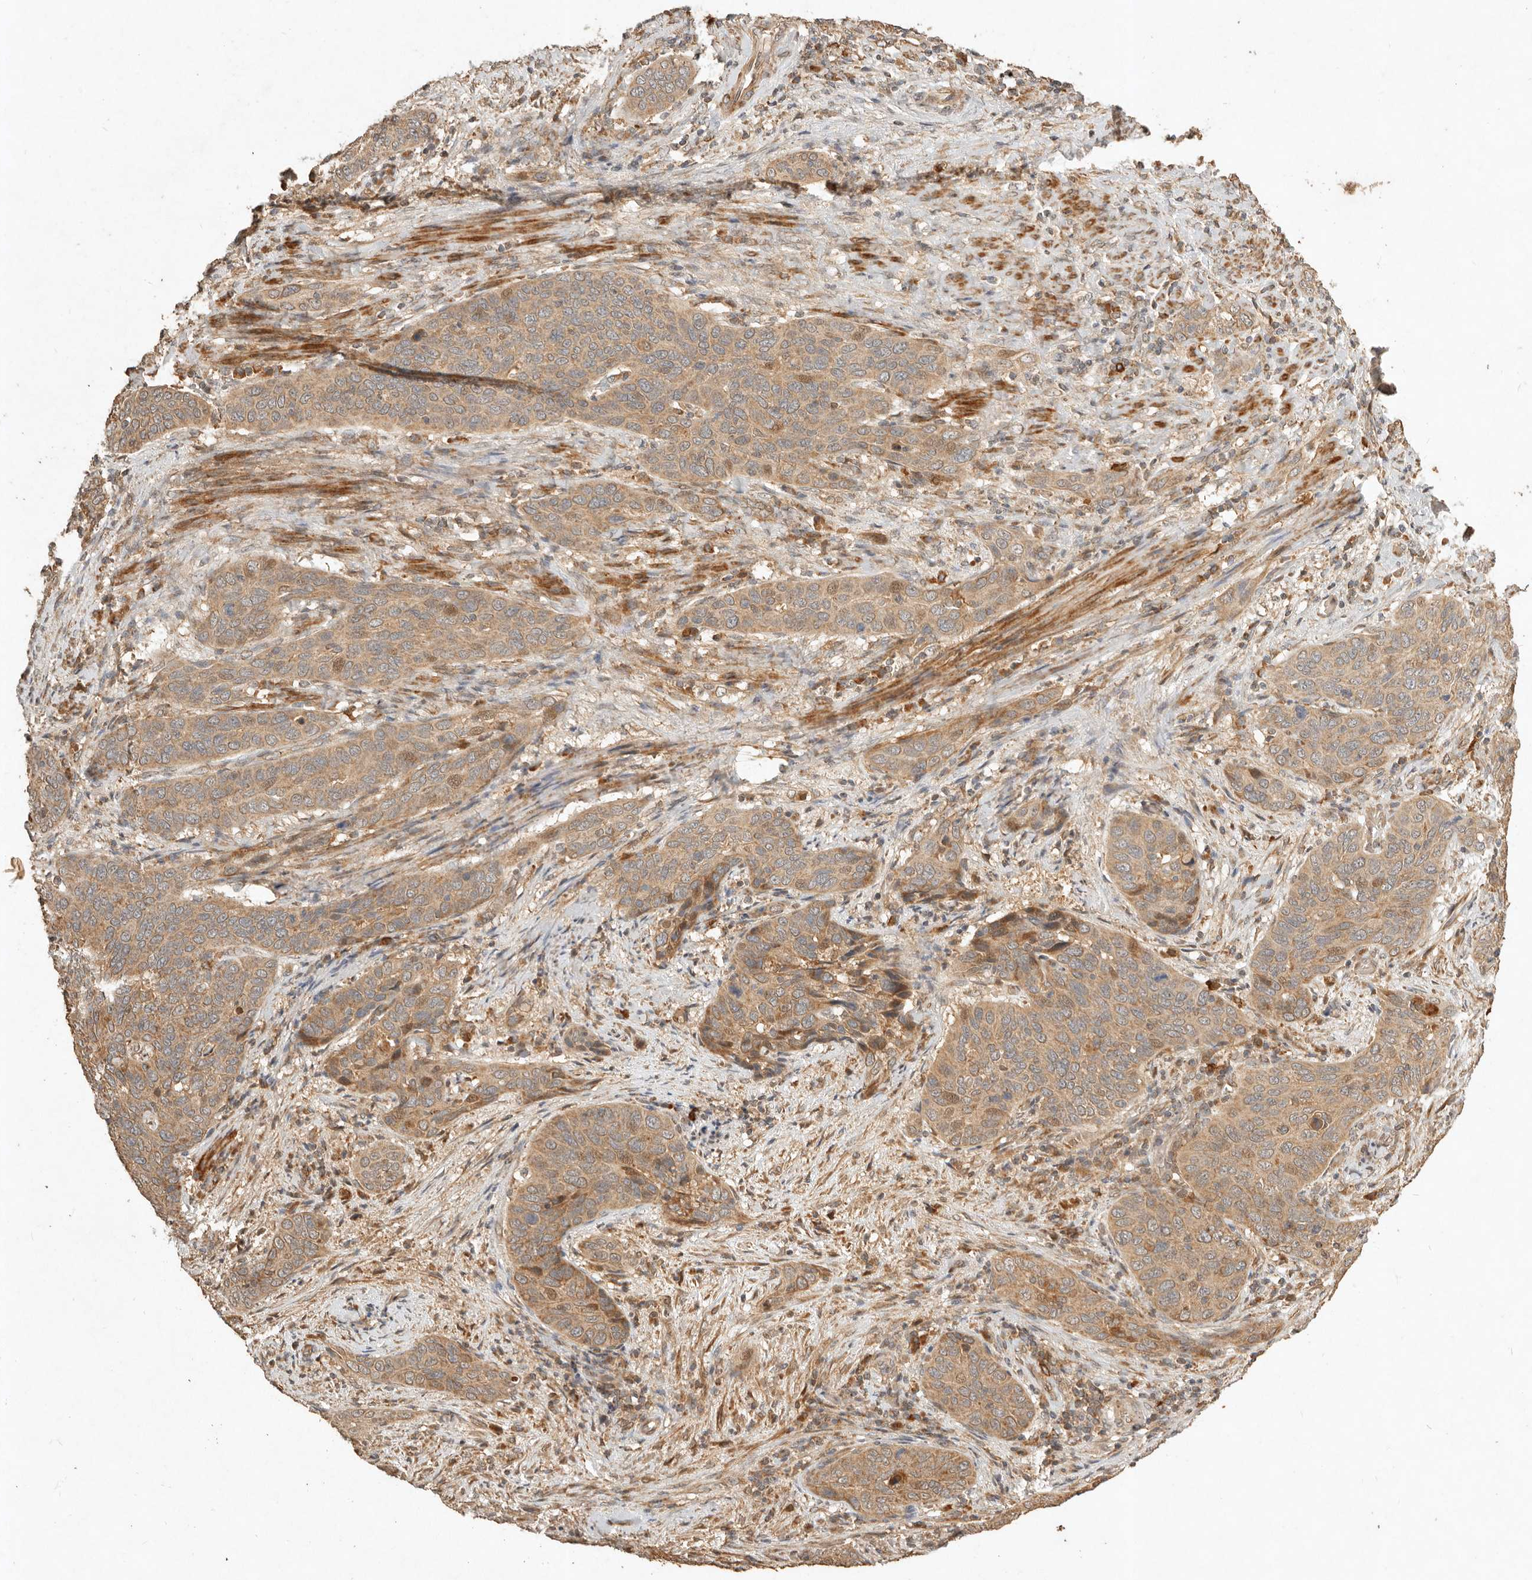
{"staining": {"intensity": "moderate", "quantity": ">75%", "location": "cytoplasmic/membranous"}, "tissue": "cervical cancer", "cell_type": "Tumor cells", "image_type": "cancer", "snomed": [{"axis": "morphology", "description": "Squamous cell carcinoma, NOS"}, {"axis": "topography", "description": "Cervix"}], "caption": "An image of cervical cancer (squamous cell carcinoma) stained for a protein demonstrates moderate cytoplasmic/membranous brown staining in tumor cells.", "gene": "CLEC4C", "patient": {"sex": "female", "age": 60}}